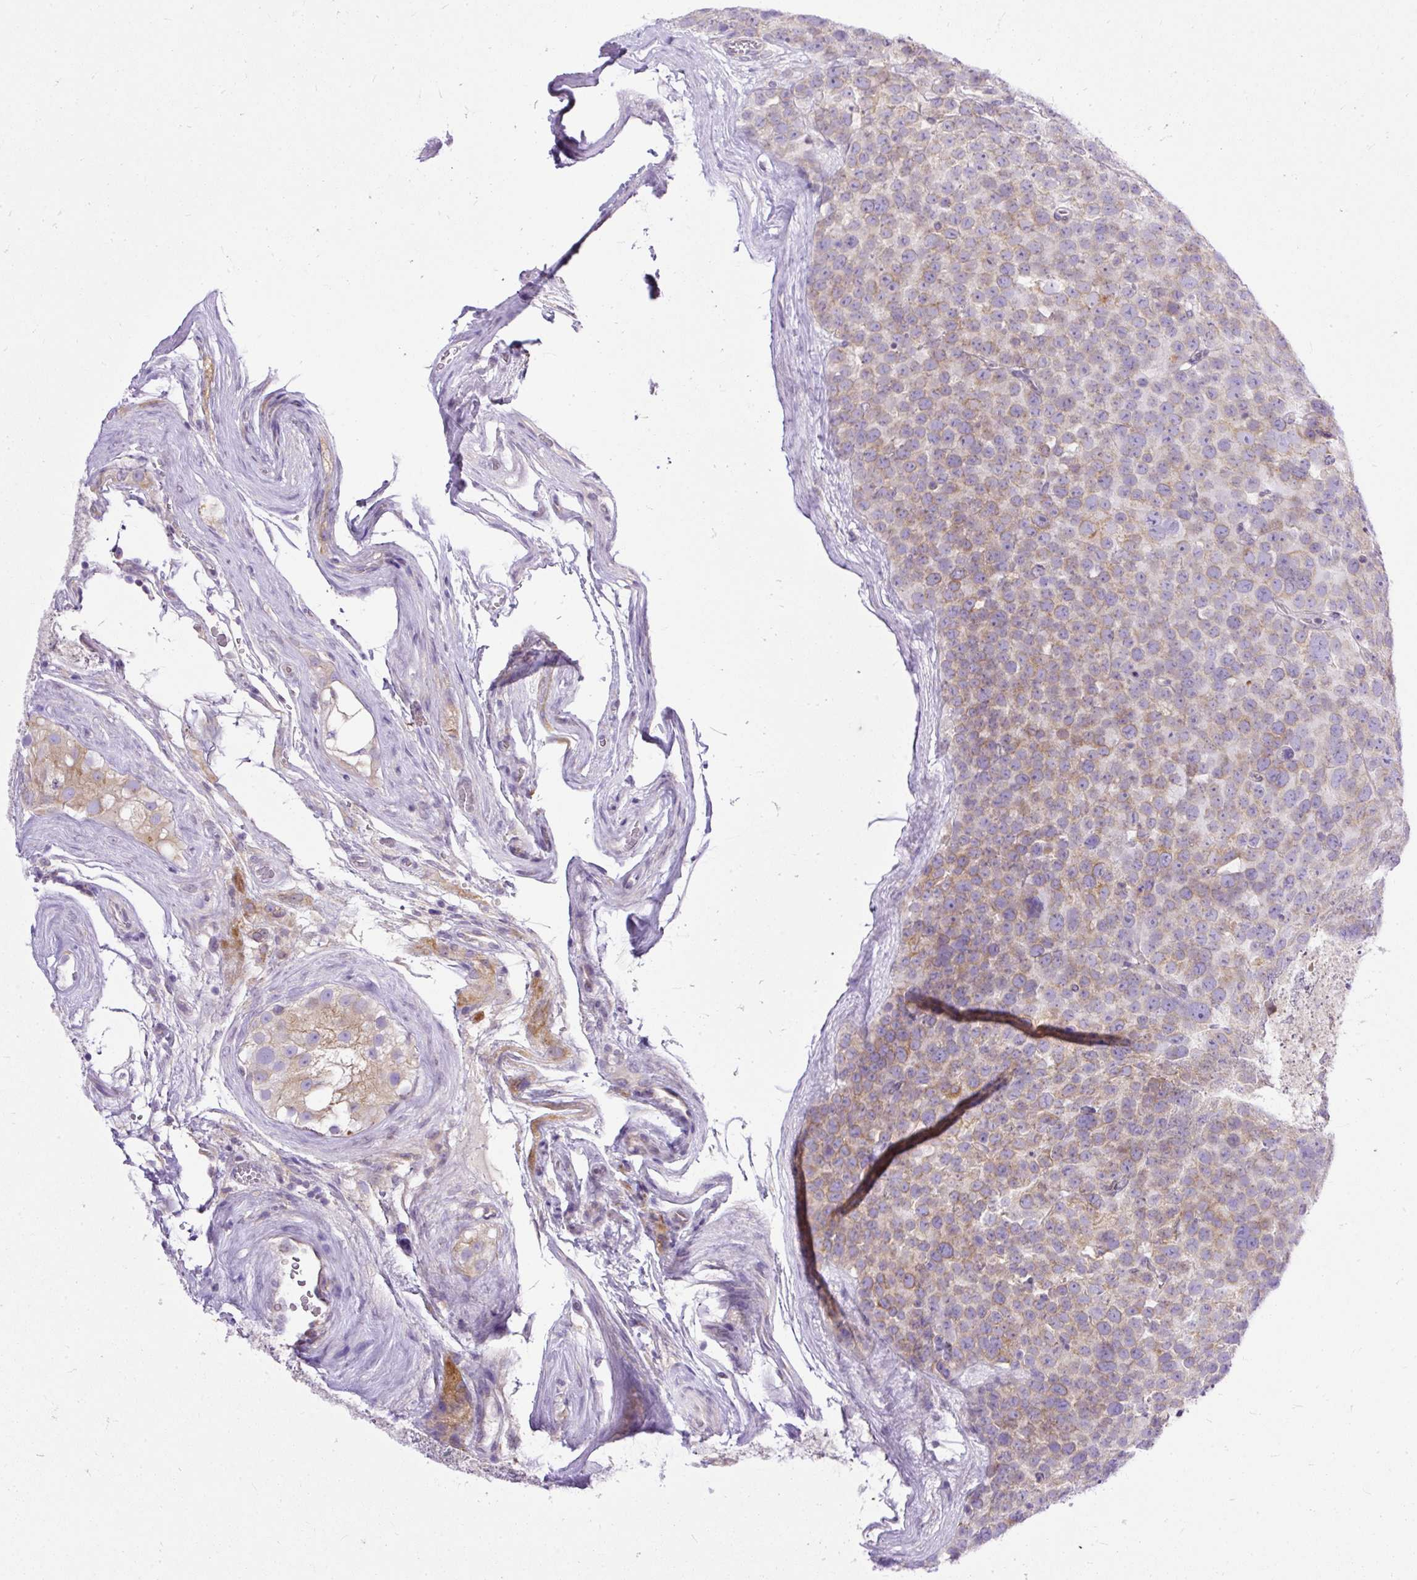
{"staining": {"intensity": "moderate", "quantity": ">75%", "location": "cytoplasmic/membranous"}, "tissue": "testis cancer", "cell_type": "Tumor cells", "image_type": "cancer", "snomed": [{"axis": "morphology", "description": "Seminoma, NOS"}, {"axis": "topography", "description": "Testis"}], "caption": "The micrograph reveals immunohistochemical staining of testis seminoma. There is moderate cytoplasmic/membranous staining is identified in approximately >75% of tumor cells.", "gene": "AMFR", "patient": {"sex": "male", "age": 71}}